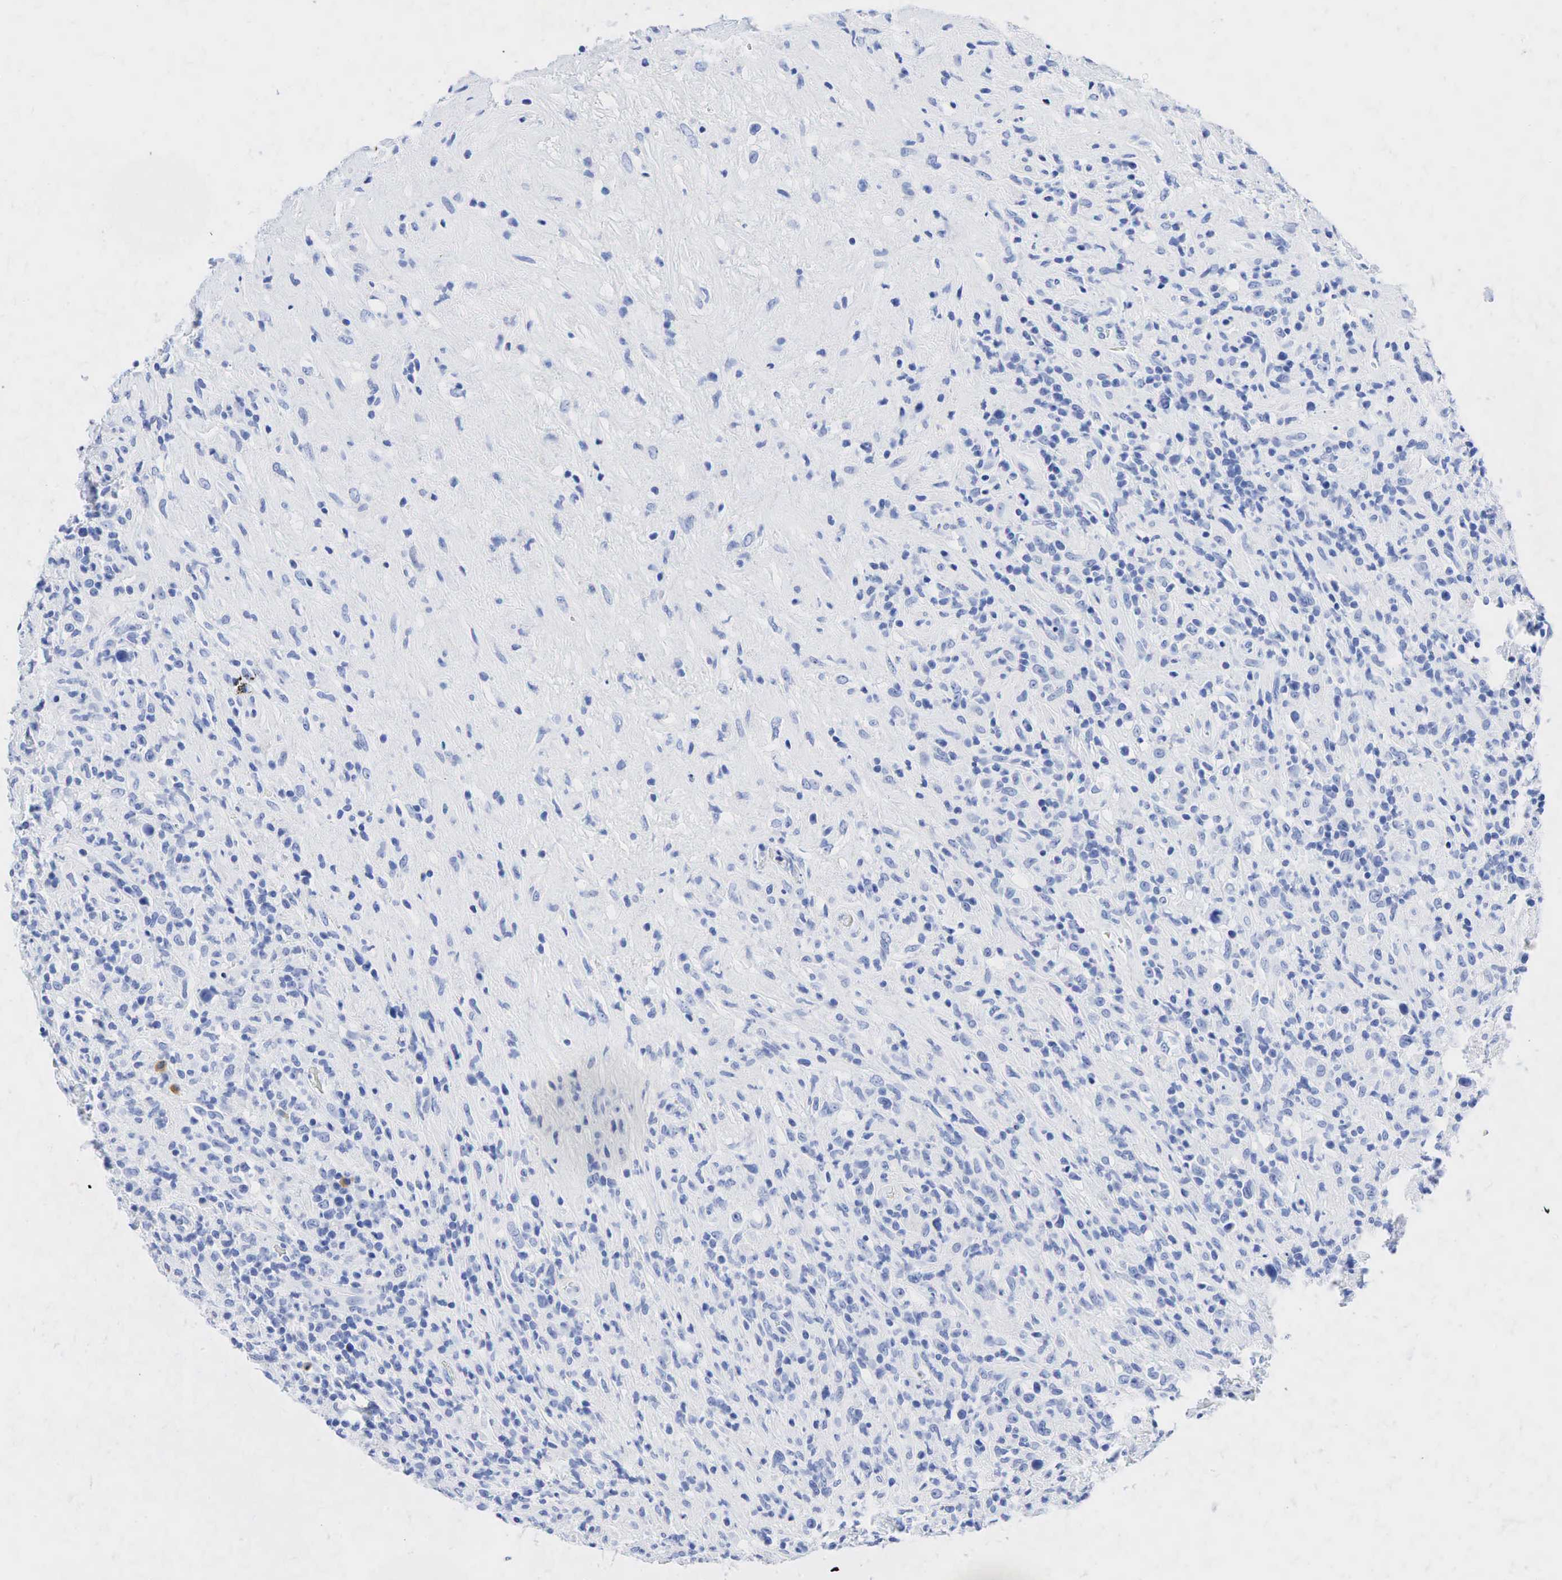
{"staining": {"intensity": "negative", "quantity": "none", "location": "none"}, "tissue": "lymphoma", "cell_type": "Tumor cells", "image_type": "cancer", "snomed": [{"axis": "morphology", "description": "Hodgkin's disease, NOS"}, {"axis": "topography", "description": "Lymph node"}], "caption": "The histopathology image shows no staining of tumor cells in Hodgkin's disease.", "gene": "INHA", "patient": {"sex": "male", "age": 46}}